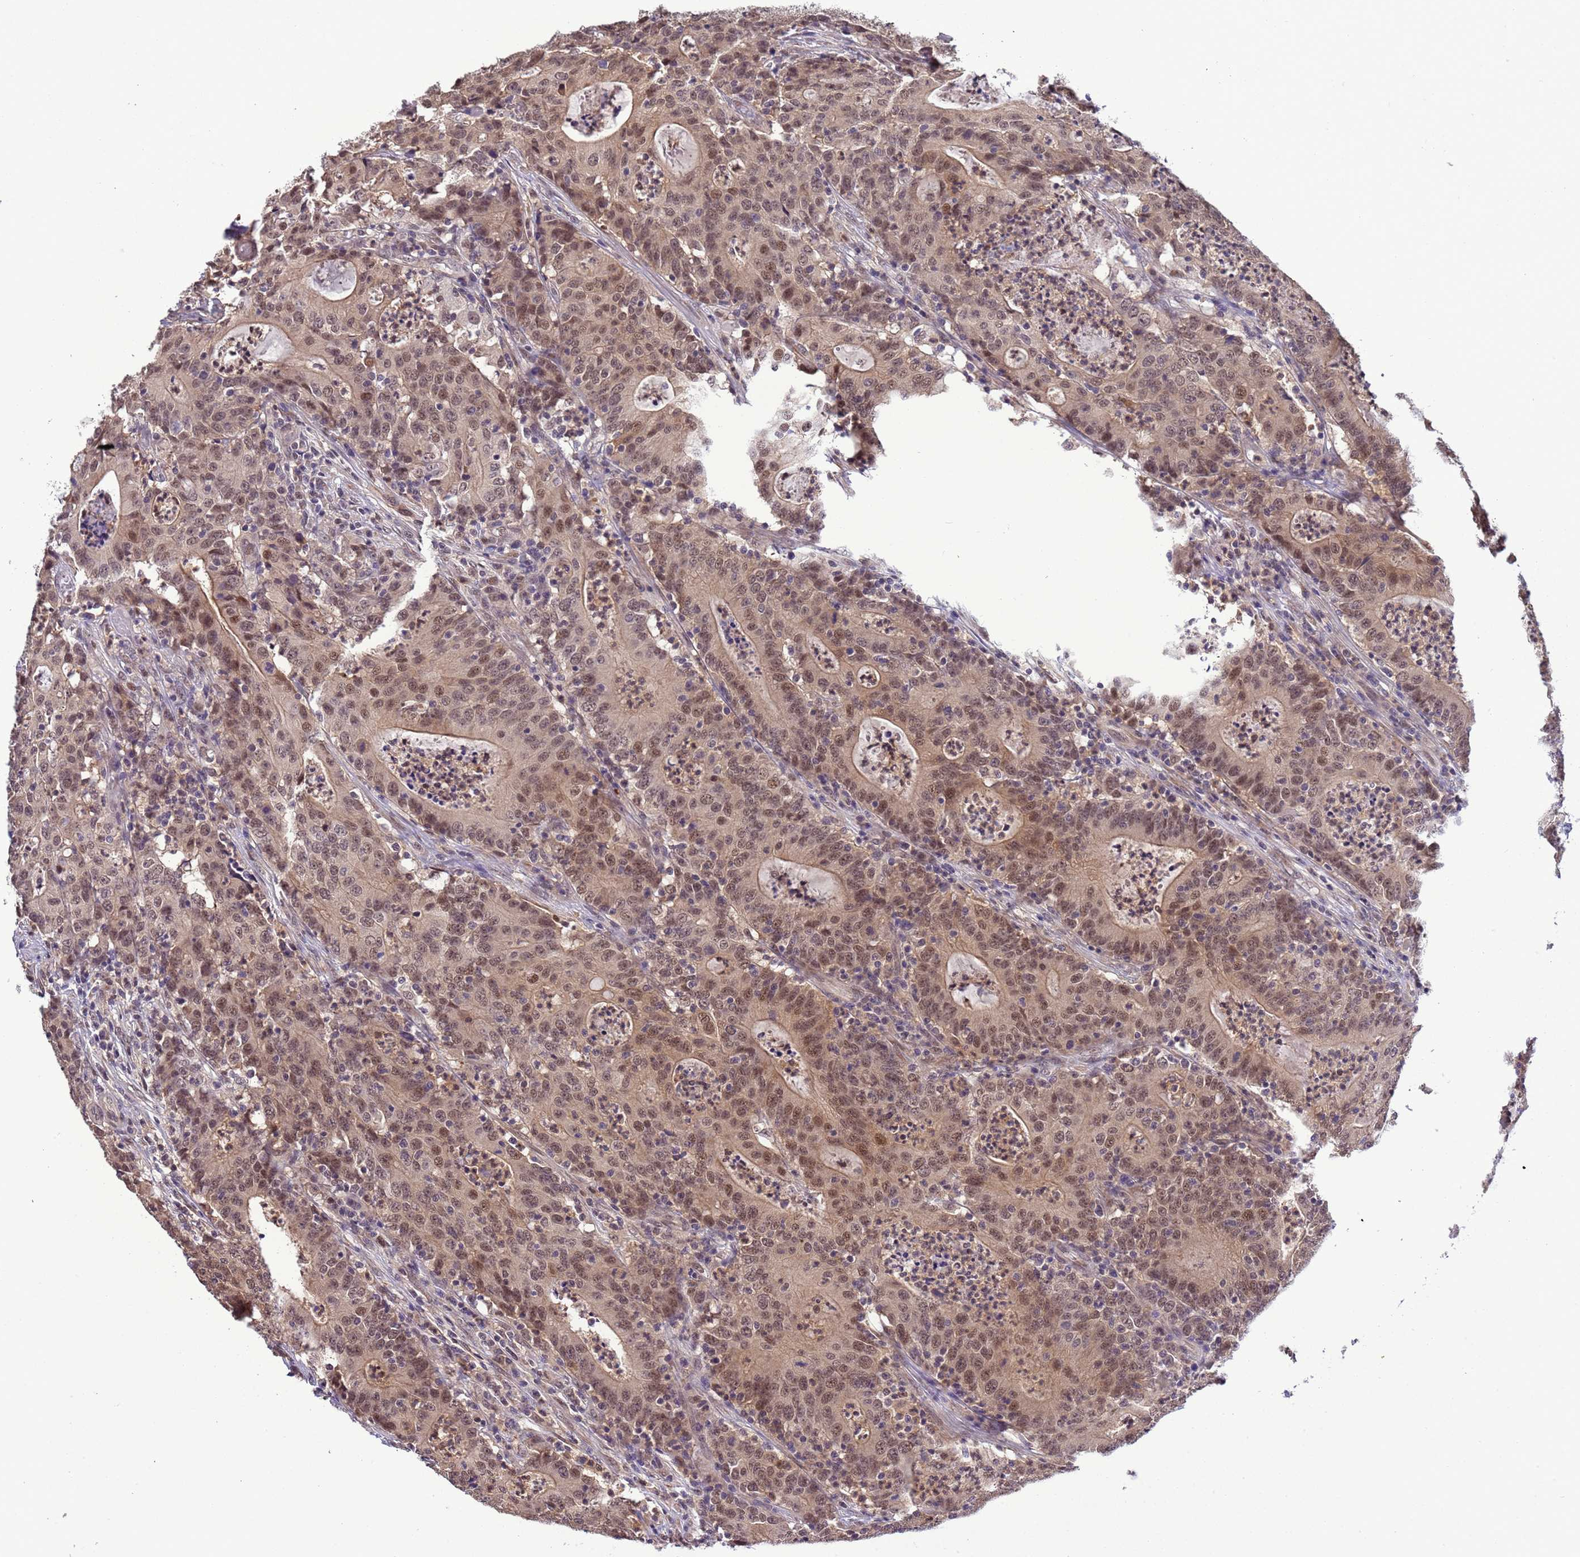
{"staining": {"intensity": "moderate", "quantity": ">75%", "location": "cytoplasmic/membranous,nuclear"}, "tissue": "colorectal cancer", "cell_type": "Tumor cells", "image_type": "cancer", "snomed": [{"axis": "morphology", "description": "Adenocarcinoma, NOS"}, {"axis": "topography", "description": "Colon"}], "caption": "Immunohistochemistry histopathology image of colorectal cancer stained for a protein (brown), which exhibits medium levels of moderate cytoplasmic/membranous and nuclear positivity in approximately >75% of tumor cells.", "gene": "ZBTB5", "patient": {"sex": "male", "age": 83}}